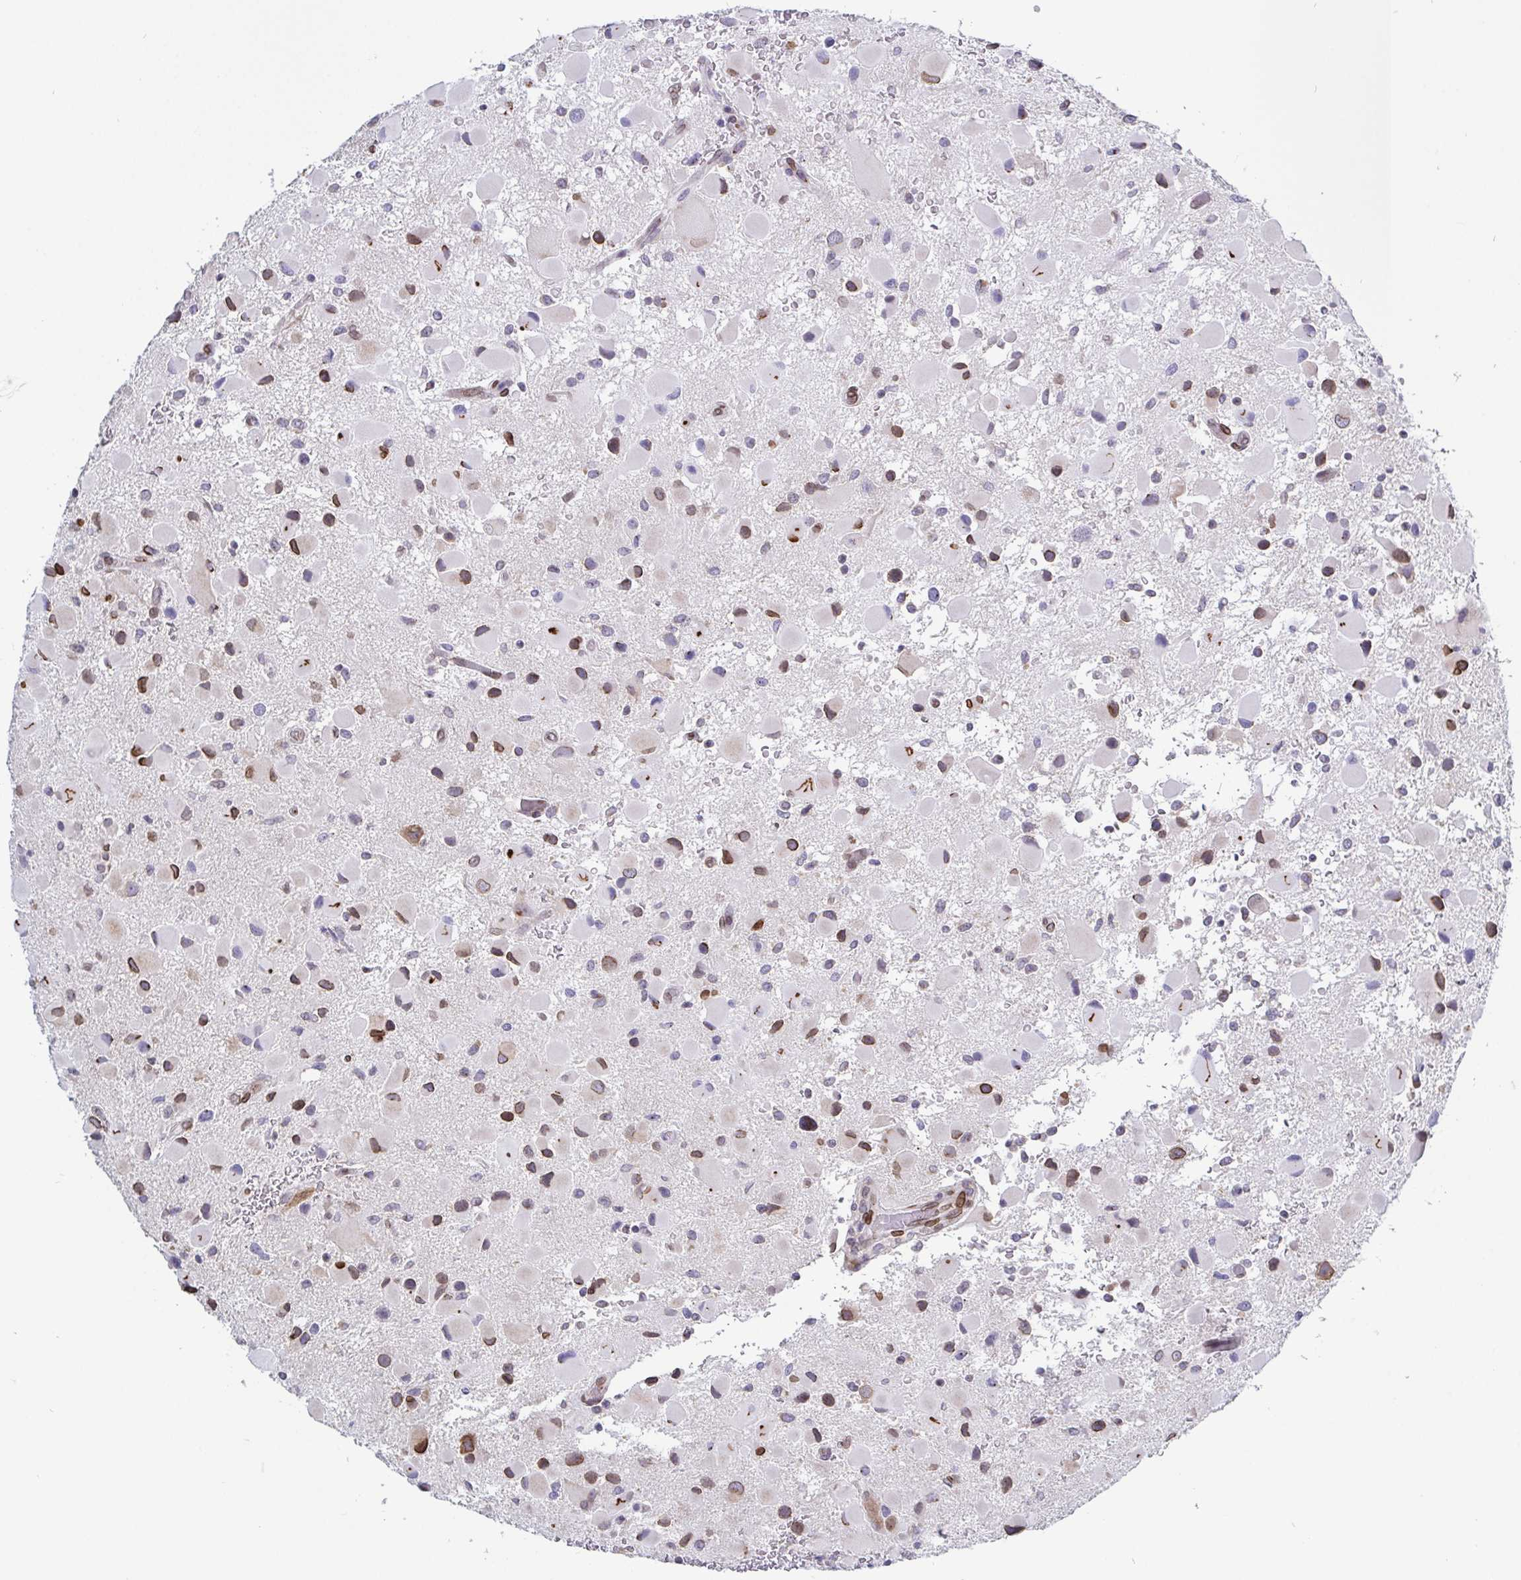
{"staining": {"intensity": "moderate", "quantity": "<25%", "location": "cytoplasmic/membranous,nuclear"}, "tissue": "glioma", "cell_type": "Tumor cells", "image_type": "cancer", "snomed": [{"axis": "morphology", "description": "Glioma, malignant, Low grade"}, {"axis": "topography", "description": "Brain"}], "caption": "The micrograph demonstrates staining of glioma, revealing moderate cytoplasmic/membranous and nuclear protein staining (brown color) within tumor cells.", "gene": "EMD", "patient": {"sex": "female", "age": 32}}